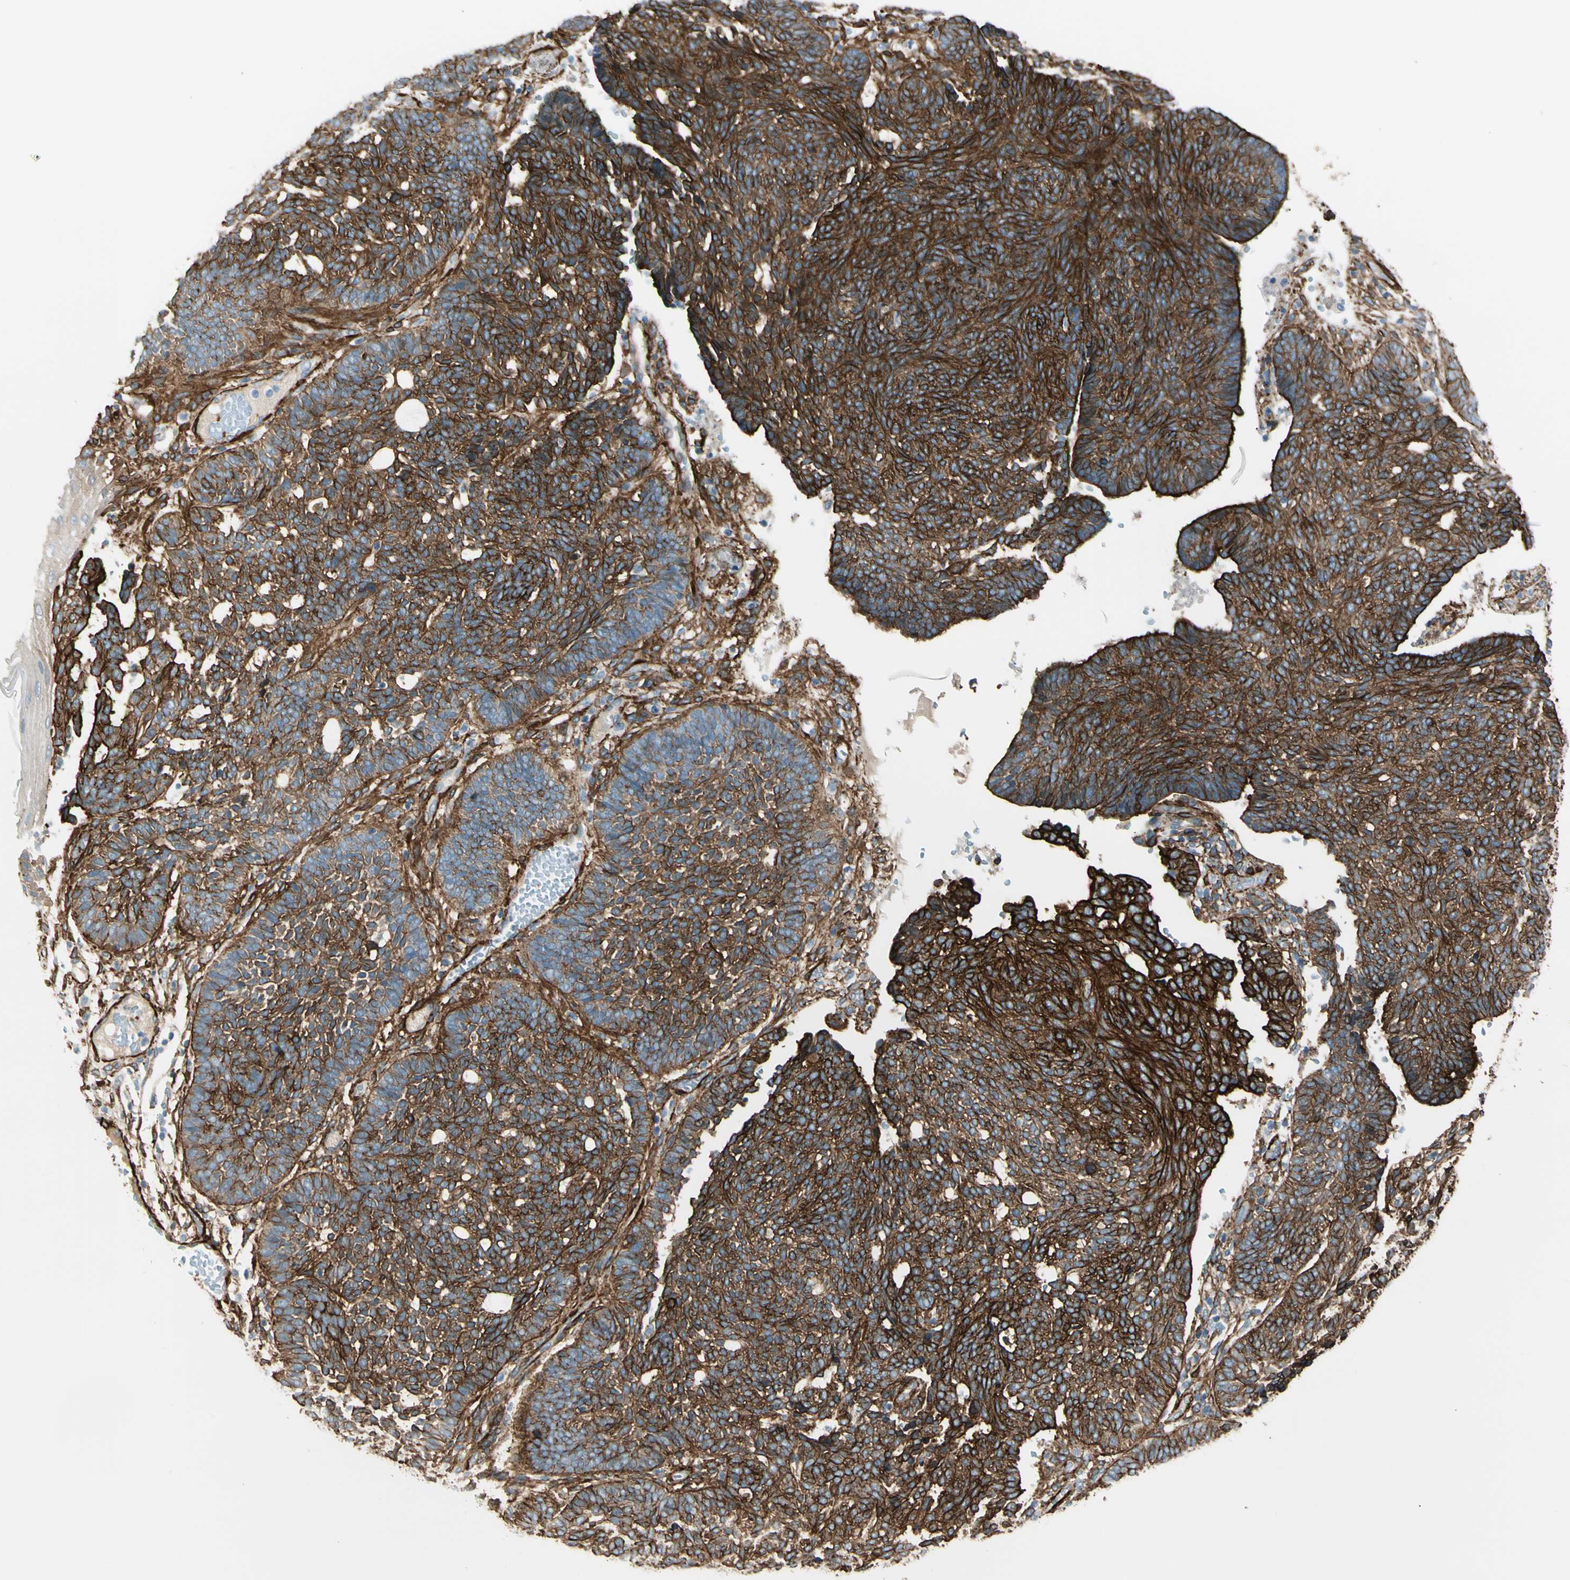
{"staining": {"intensity": "strong", "quantity": ">75%", "location": "cytoplasmic/membranous"}, "tissue": "skin cancer", "cell_type": "Tumor cells", "image_type": "cancer", "snomed": [{"axis": "morphology", "description": "Normal tissue, NOS"}, {"axis": "morphology", "description": "Basal cell carcinoma"}, {"axis": "topography", "description": "Skin"}], "caption": "Immunohistochemical staining of human basal cell carcinoma (skin) displays strong cytoplasmic/membranous protein expression in about >75% of tumor cells.", "gene": "CALD1", "patient": {"sex": "male", "age": 87}}